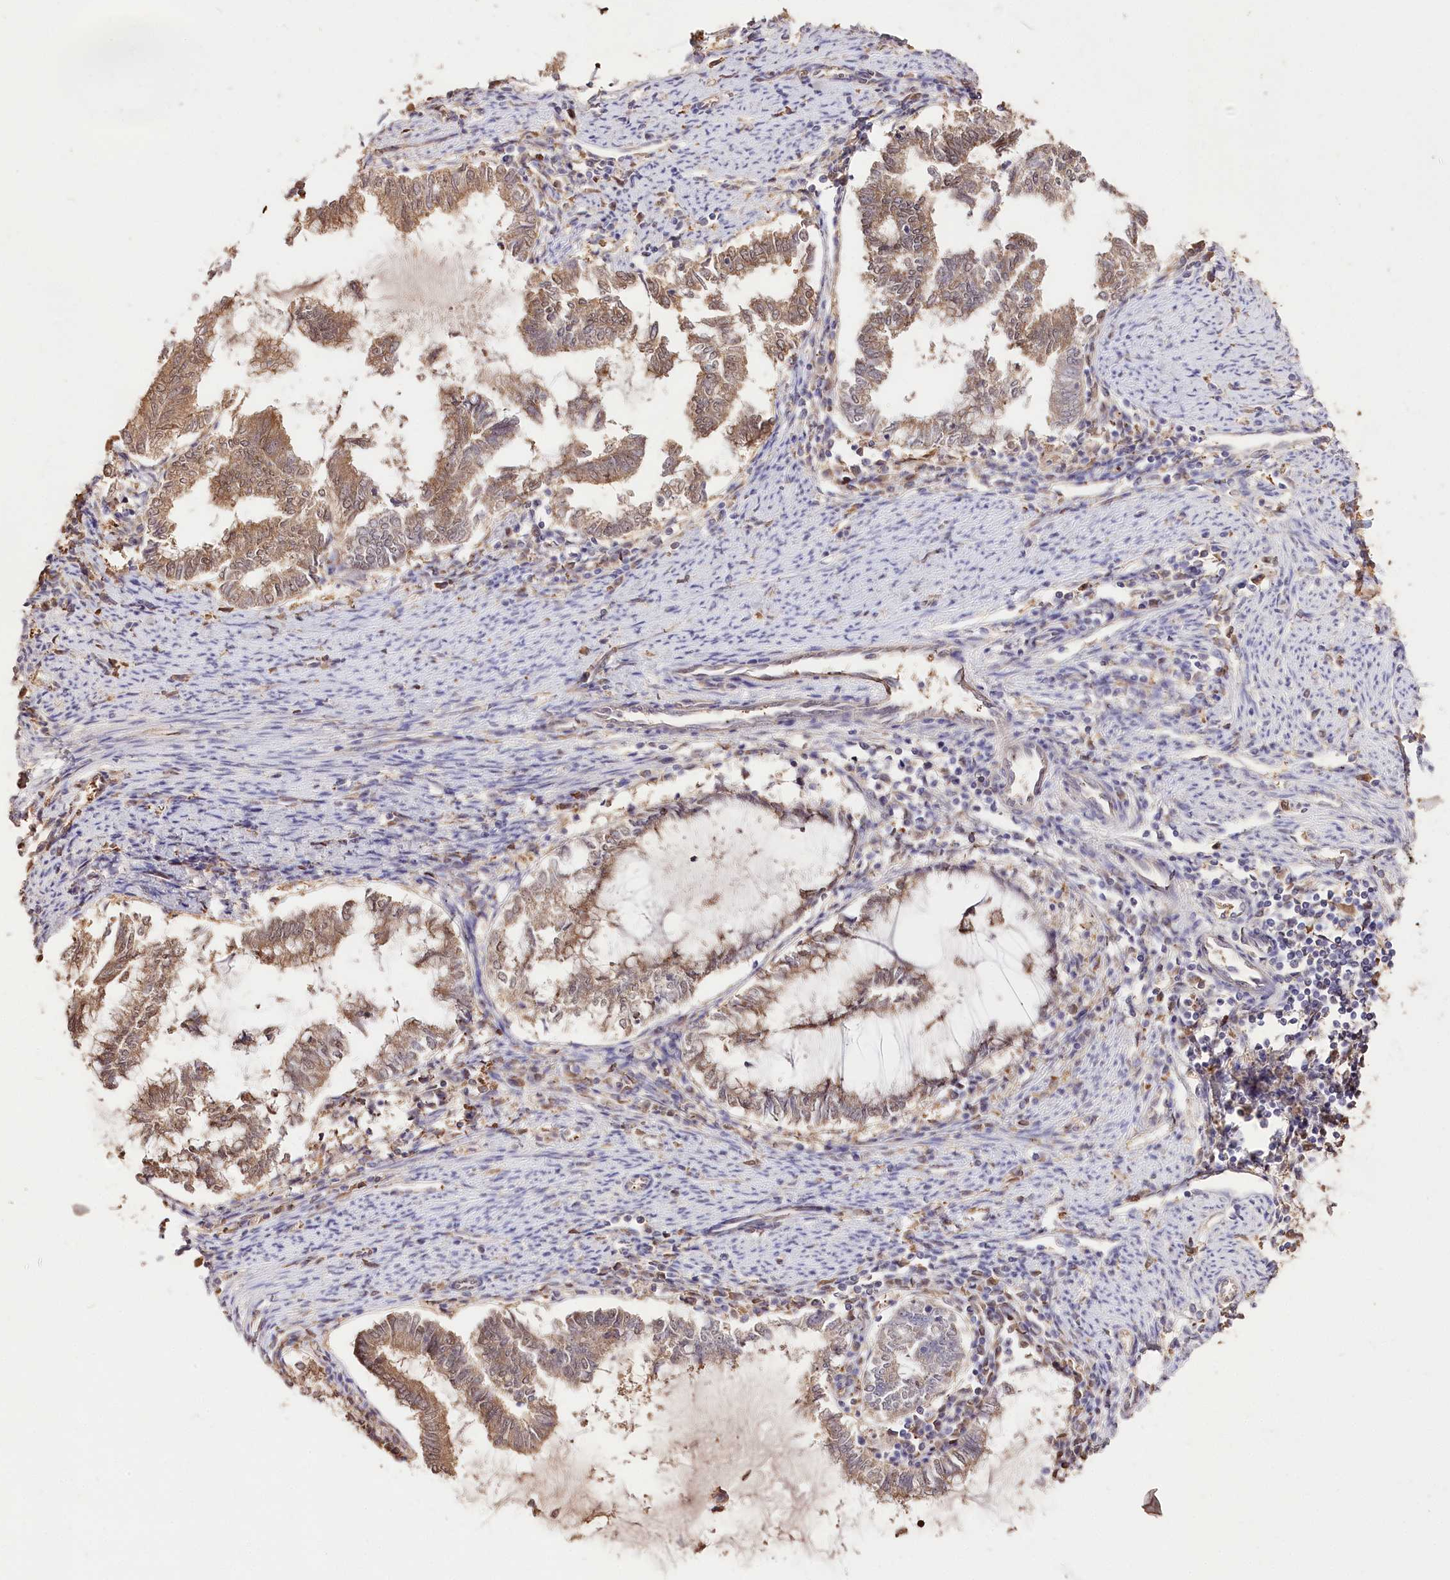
{"staining": {"intensity": "moderate", "quantity": ">75%", "location": "cytoplasmic/membranous"}, "tissue": "endometrial cancer", "cell_type": "Tumor cells", "image_type": "cancer", "snomed": [{"axis": "morphology", "description": "Adenocarcinoma, NOS"}, {"axis": "topography", "description": "Endometrium"}], "caption": "Immunohistochemistry (IHC) (DAB (3,3'-diaminobenzidine)) staining of human endometrial cancer (adenocarcinoma) reveals moderate cytoplasmic/membranous protein positivity in about >75% of tumor cells.", "gene": "R3HDM2", "patient": {"sex": "female", "age": 79}}